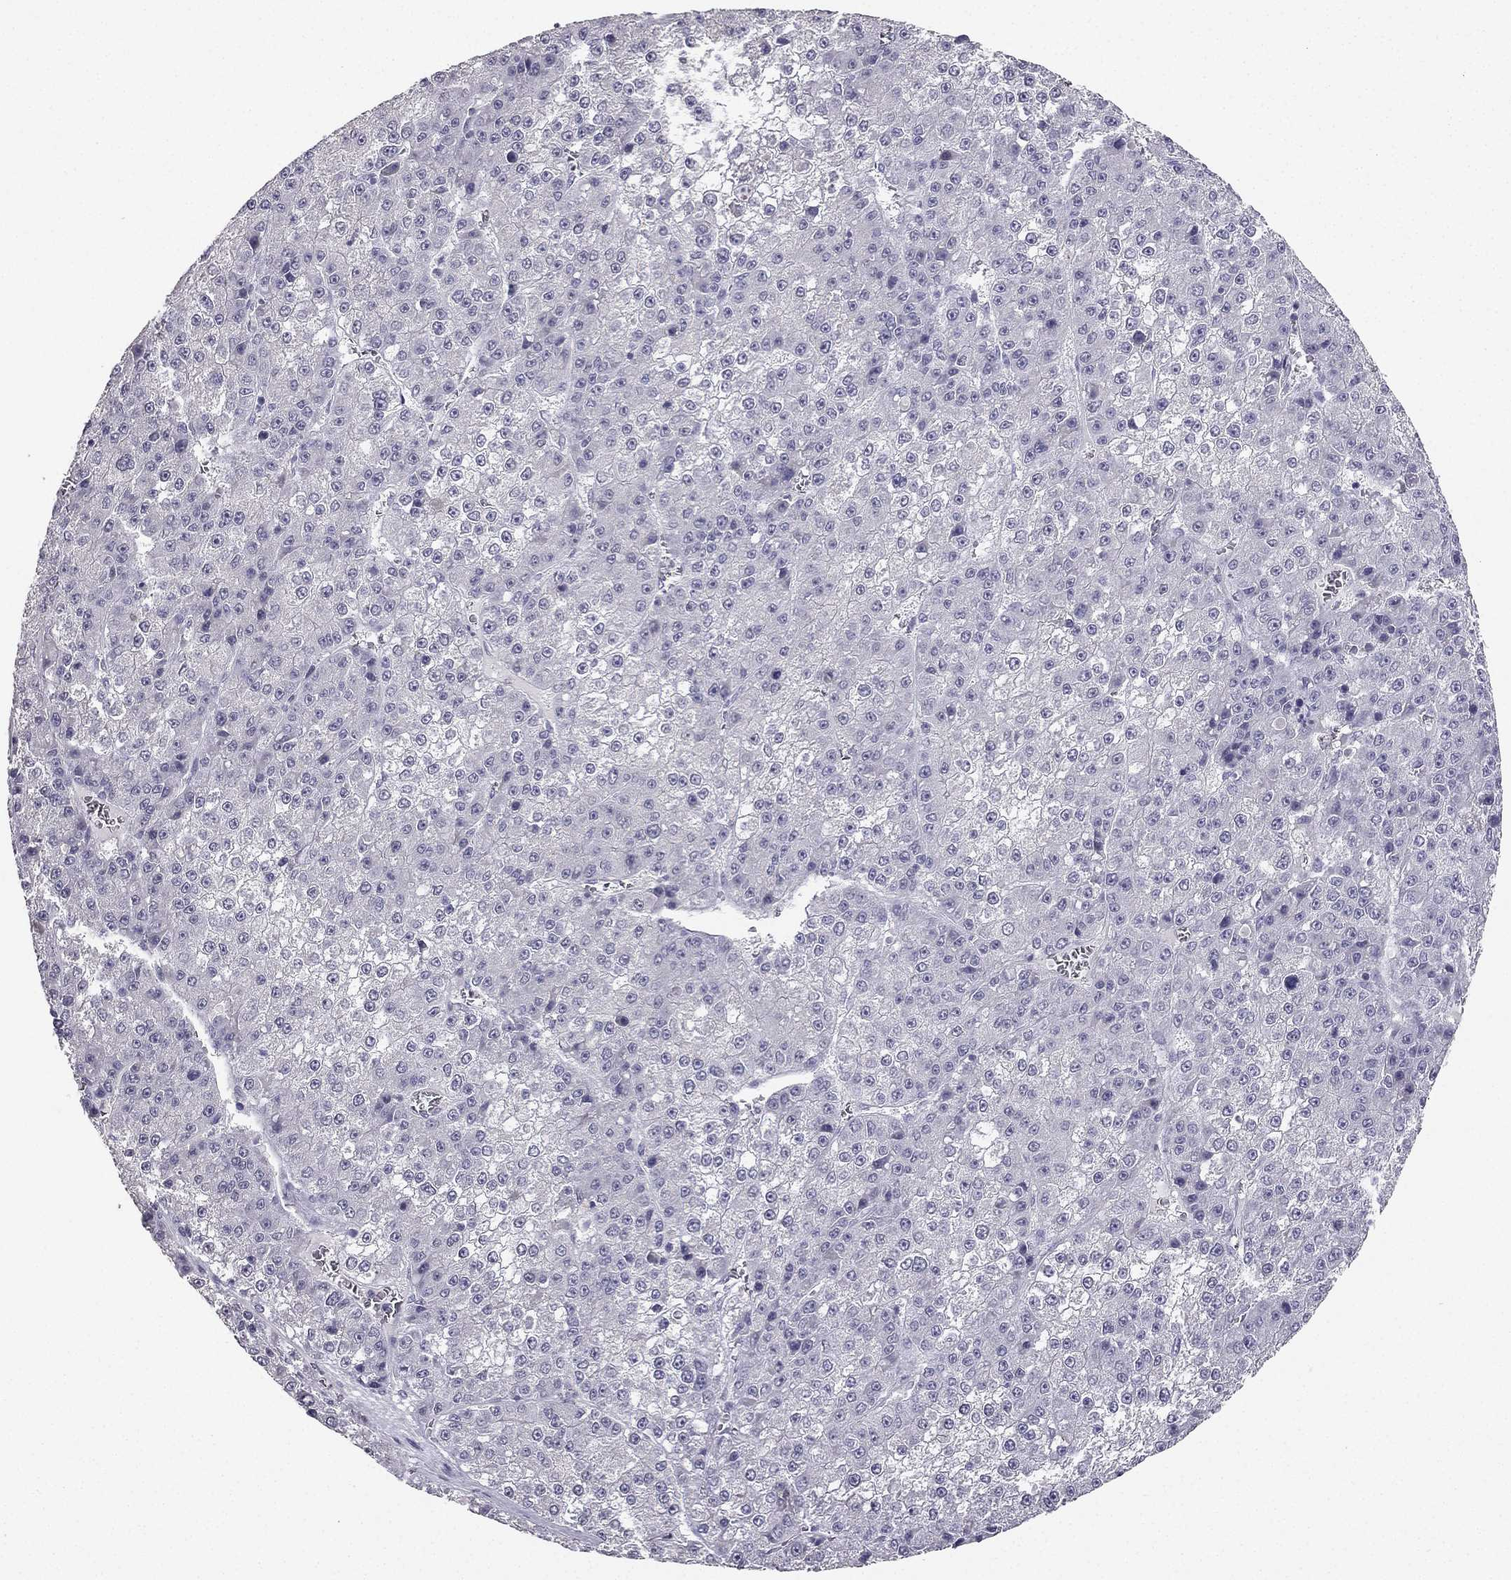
{"staining": {"intensity": "negative", "quantity": "none", "location": "none"}, "tissue": "liver cancer", "cell_type": "Tumor cells", "image_type": "cancer", "snomed": [{"axis": "morphology", "description": "Carcinoma, Hepatocellular, NOS"}, {"axis": "topography", "description": "Liver"}], "caption": "This is an immunohistochemistry image of human liver hepatocellular carcinoma. There is no staining in tumor cells.", "gene": "CALB2", "patient": {"sex": "female", "age": 73}}